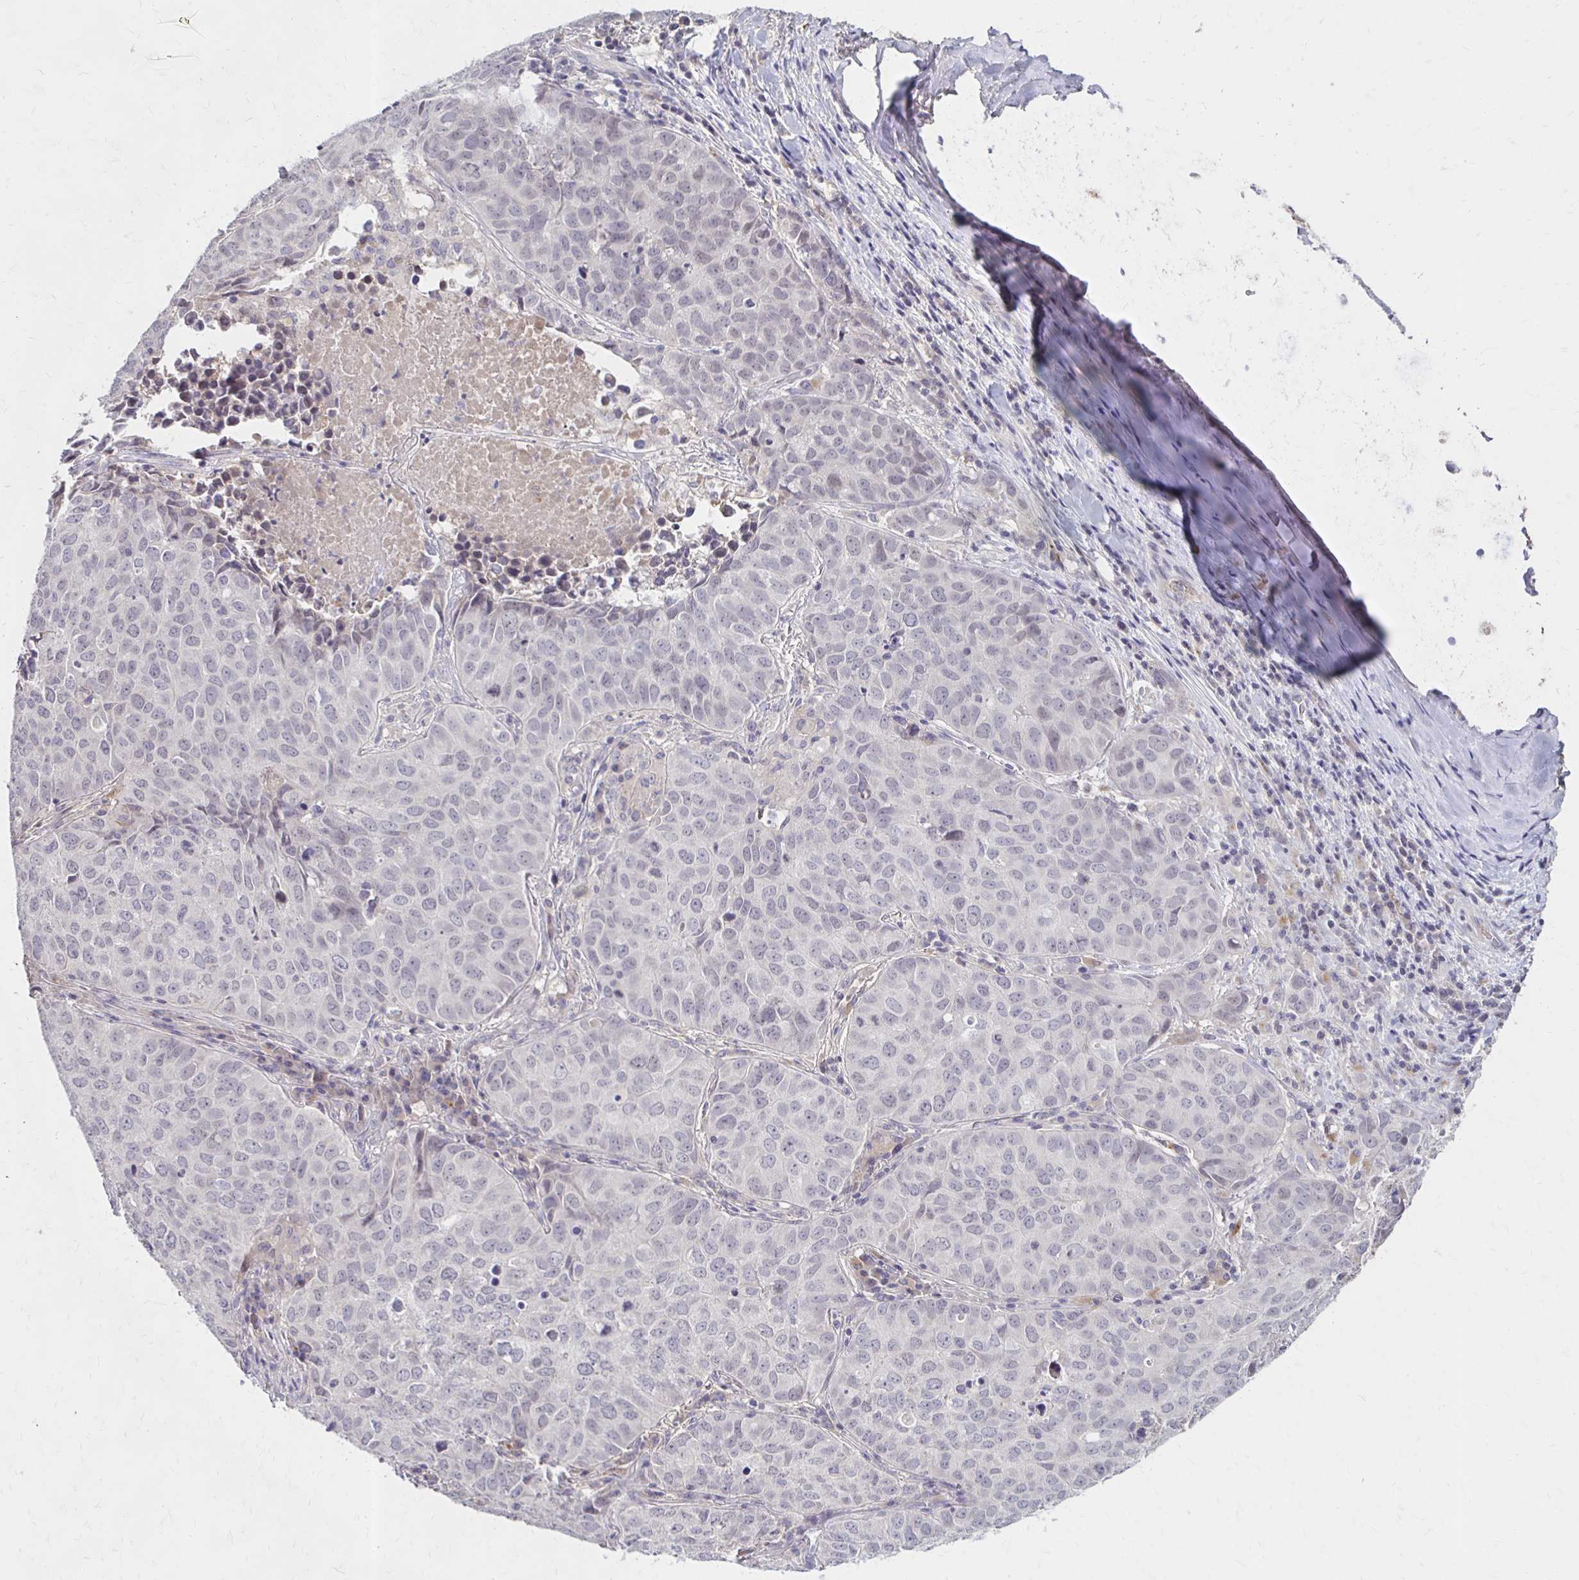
{"staining": {"intensity": "negative", "quantity": "none", "location": "none"}, "tissue": "lung cancer", "cell_type": "Tumor cells", "image_type": "cancer", "snomed": [{"axis": "morphology", "description": "Adenocarcinoma, NOS"}, {"axis": "topography", "description": "Lung"}], "caption": "A micrograph of adenocarcinoma (lung) stained for a protein demonstrates no brown staining in tumor cells.", "gene": "HMGCS2", "patient": {"sex": "female", "age": 50}}